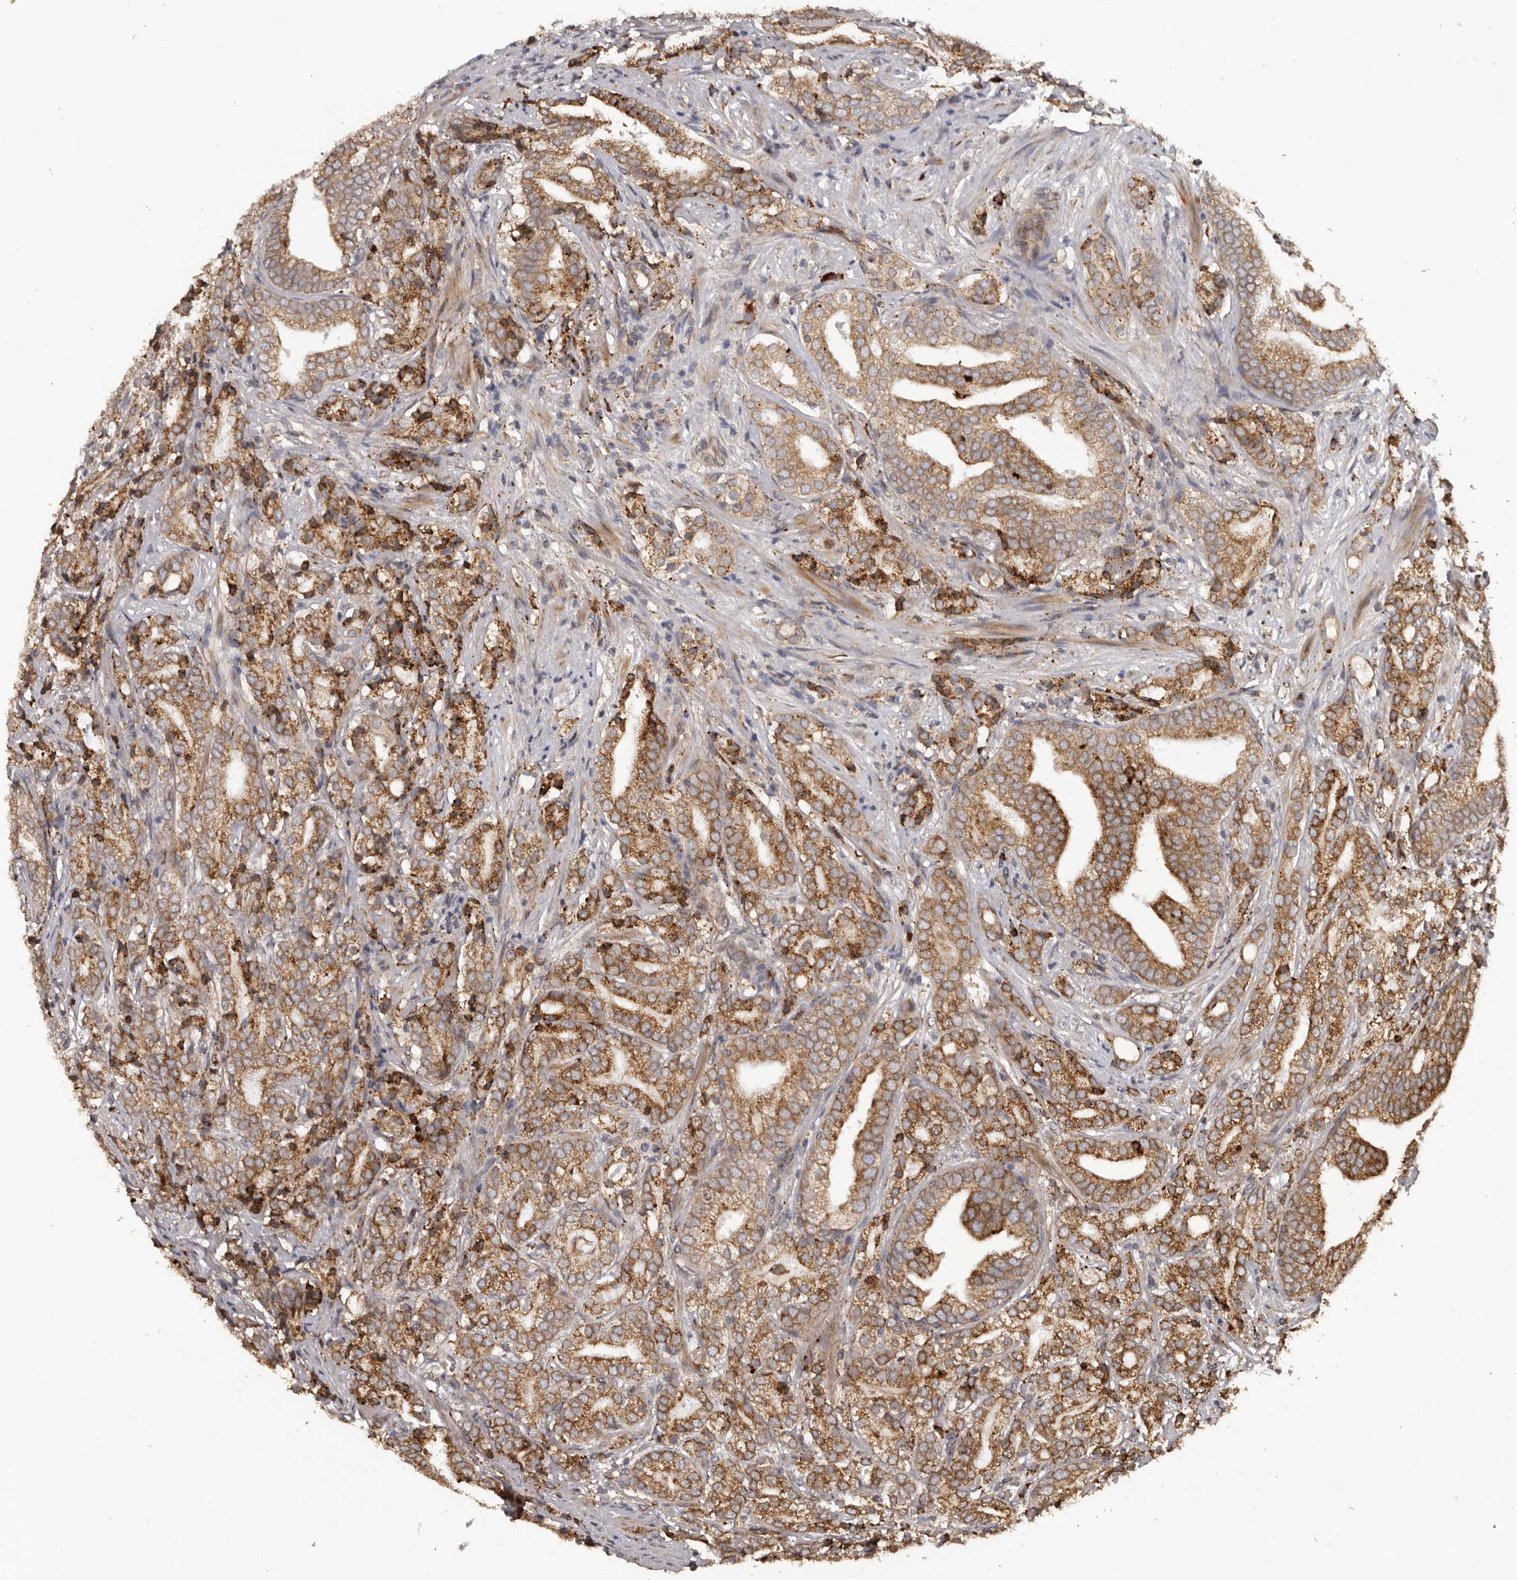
{"staining": {"intensity": "moderate", "quantity": ">75%", "location": "cytoplasmic/membranous"}, "tissue": "prostate cancer", "cell_type": "Tumor cells", "image_type": "cancer", "snomed": [{"axis": "morphology", "description": "Adenocarcinoma, High grade"}, {"axis": "topography", "description": "Prostate"}], "caption": "The immunohistochemical stain labels moderate cytoplasmic/membranous staining in tumor cells of high-grade adenocarcinoma (prostate) tissue.", "gene": "NUP43", "patient": {"sex": "male", "age": 57}}